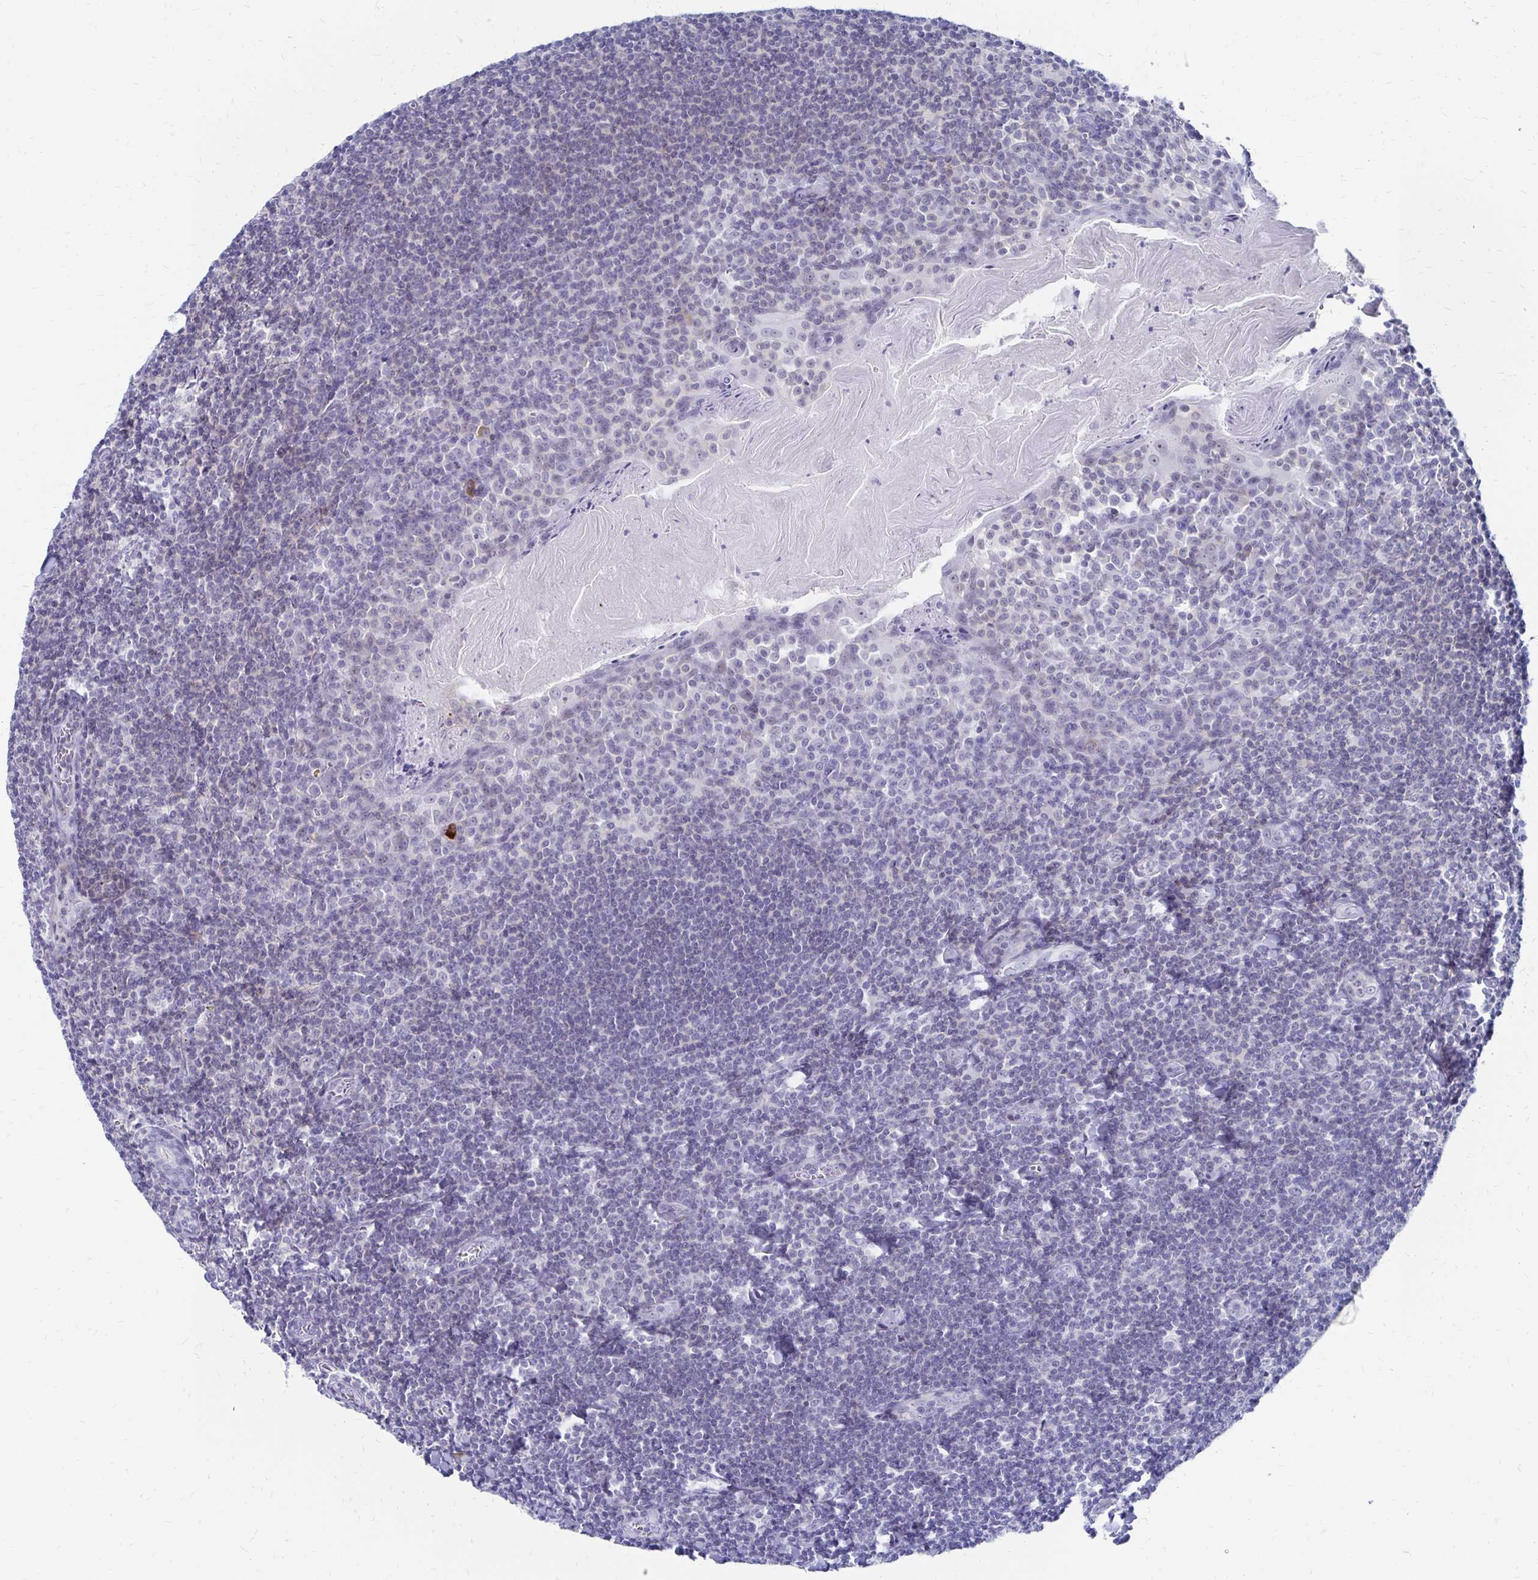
{"staining": {"intensity": "negative", "quantity": "none", "location": "none"}, "tissue": "tonsil", "cell_type": "Non-germinal center cells", "image_type": "normal", "snomed": [{"axis": "morphology", "description": "Normal tissue, NOS"}, {"axis": "topography", "description": "Tonsil"}], "caption": "This is a histopathology image of IHC staining of benign tonsil, which shows no expression in non-germinal center cells.", "gene": "SYT2", "patient": {"sex": "male", "age": 27}}